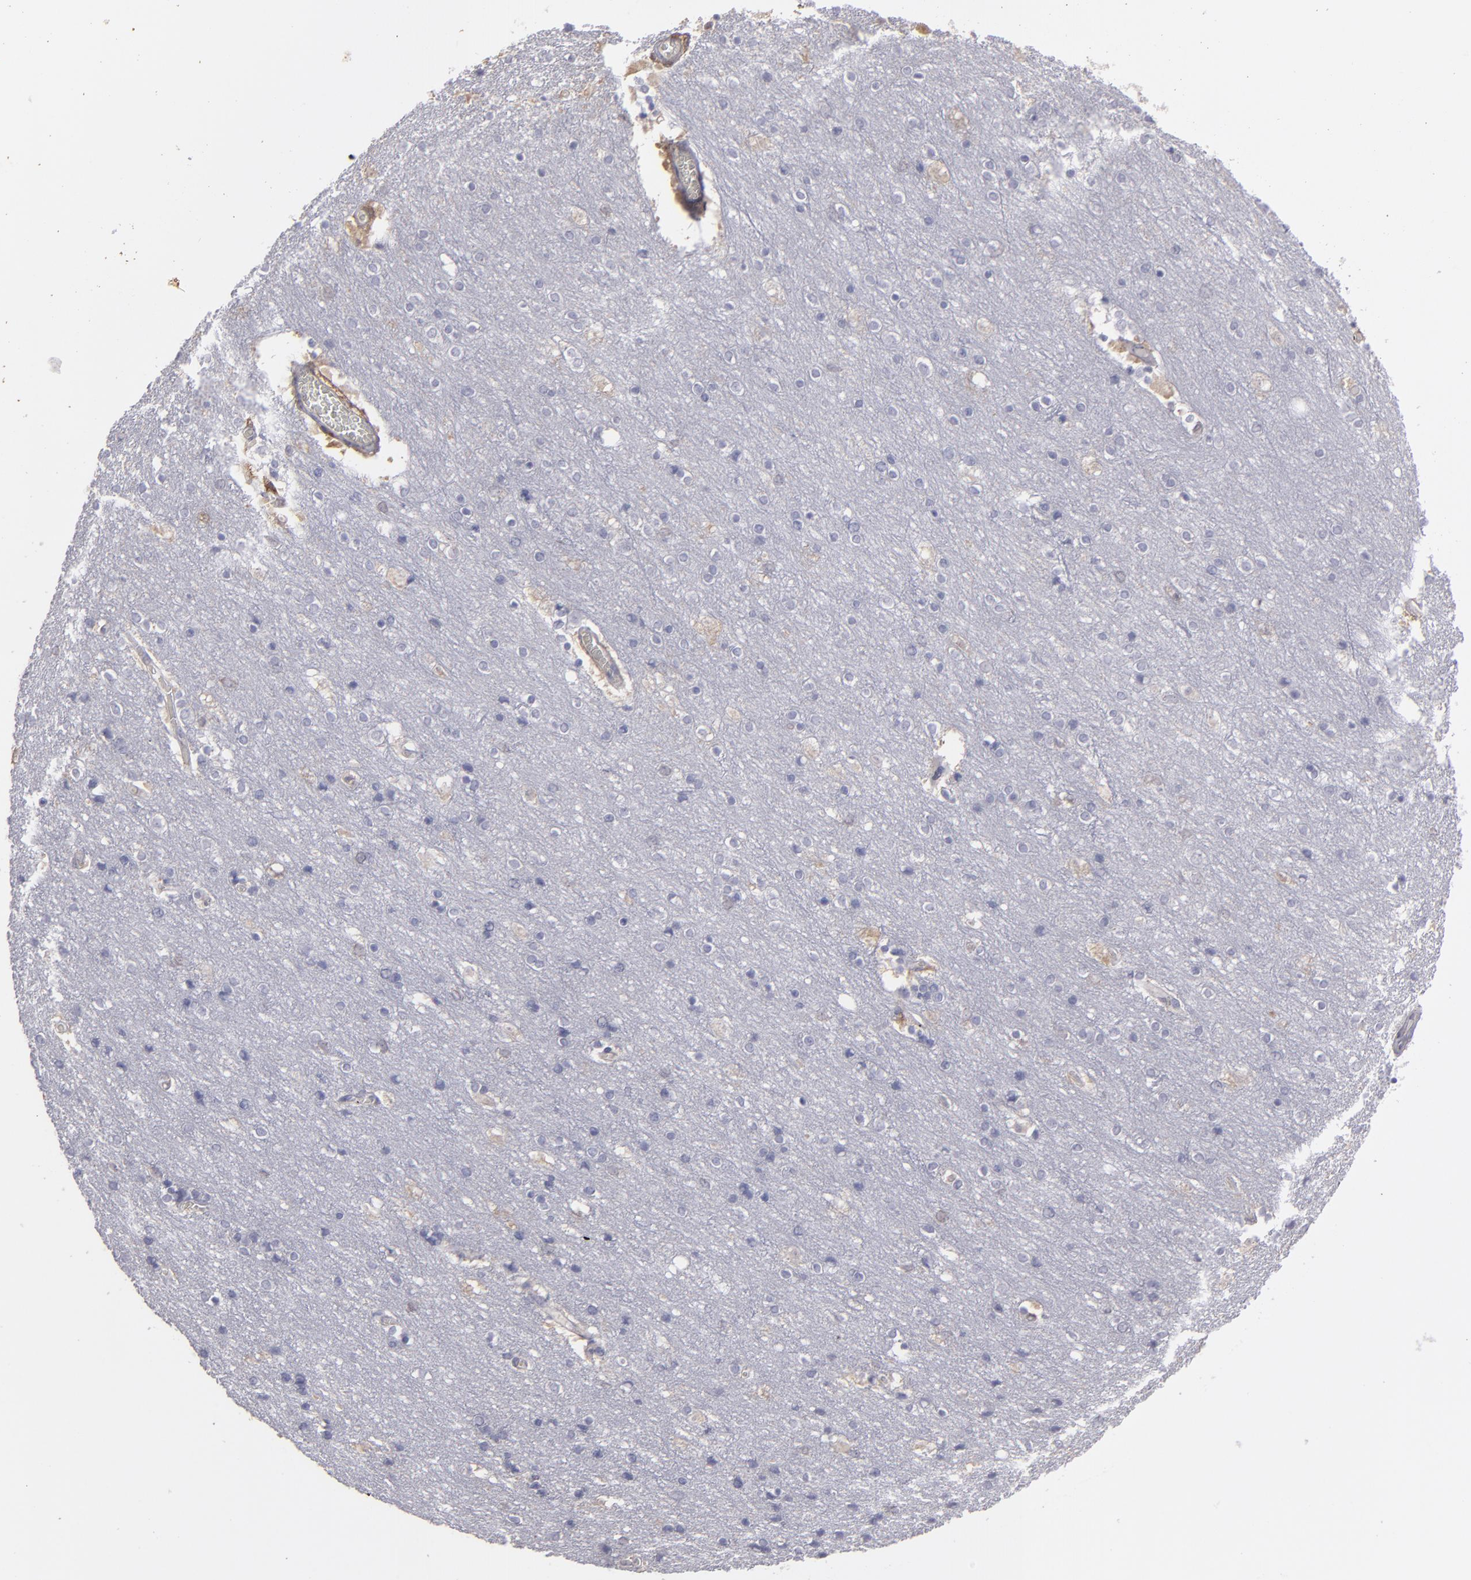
{"staining": {"intensity": "negative", "quantity": "none", "location": "none"}, "tissue": "cerebral cortex", "cell_type": "Endothelial cells", "image_type": "normal", "snomed": [{"axis": "morphology", "description": "Normal tissue, NOS"}, {"axis": "topography", "description": "Cerebral cortex"}], "caption": "Immunohistochemistry photomicrograph of unremarkable cerebral cortex stained for a protein (brown), which displays no expression in endothelial cells.", "gene": "SEMA3G", "patient": {"sex": "female", "age": 54}}